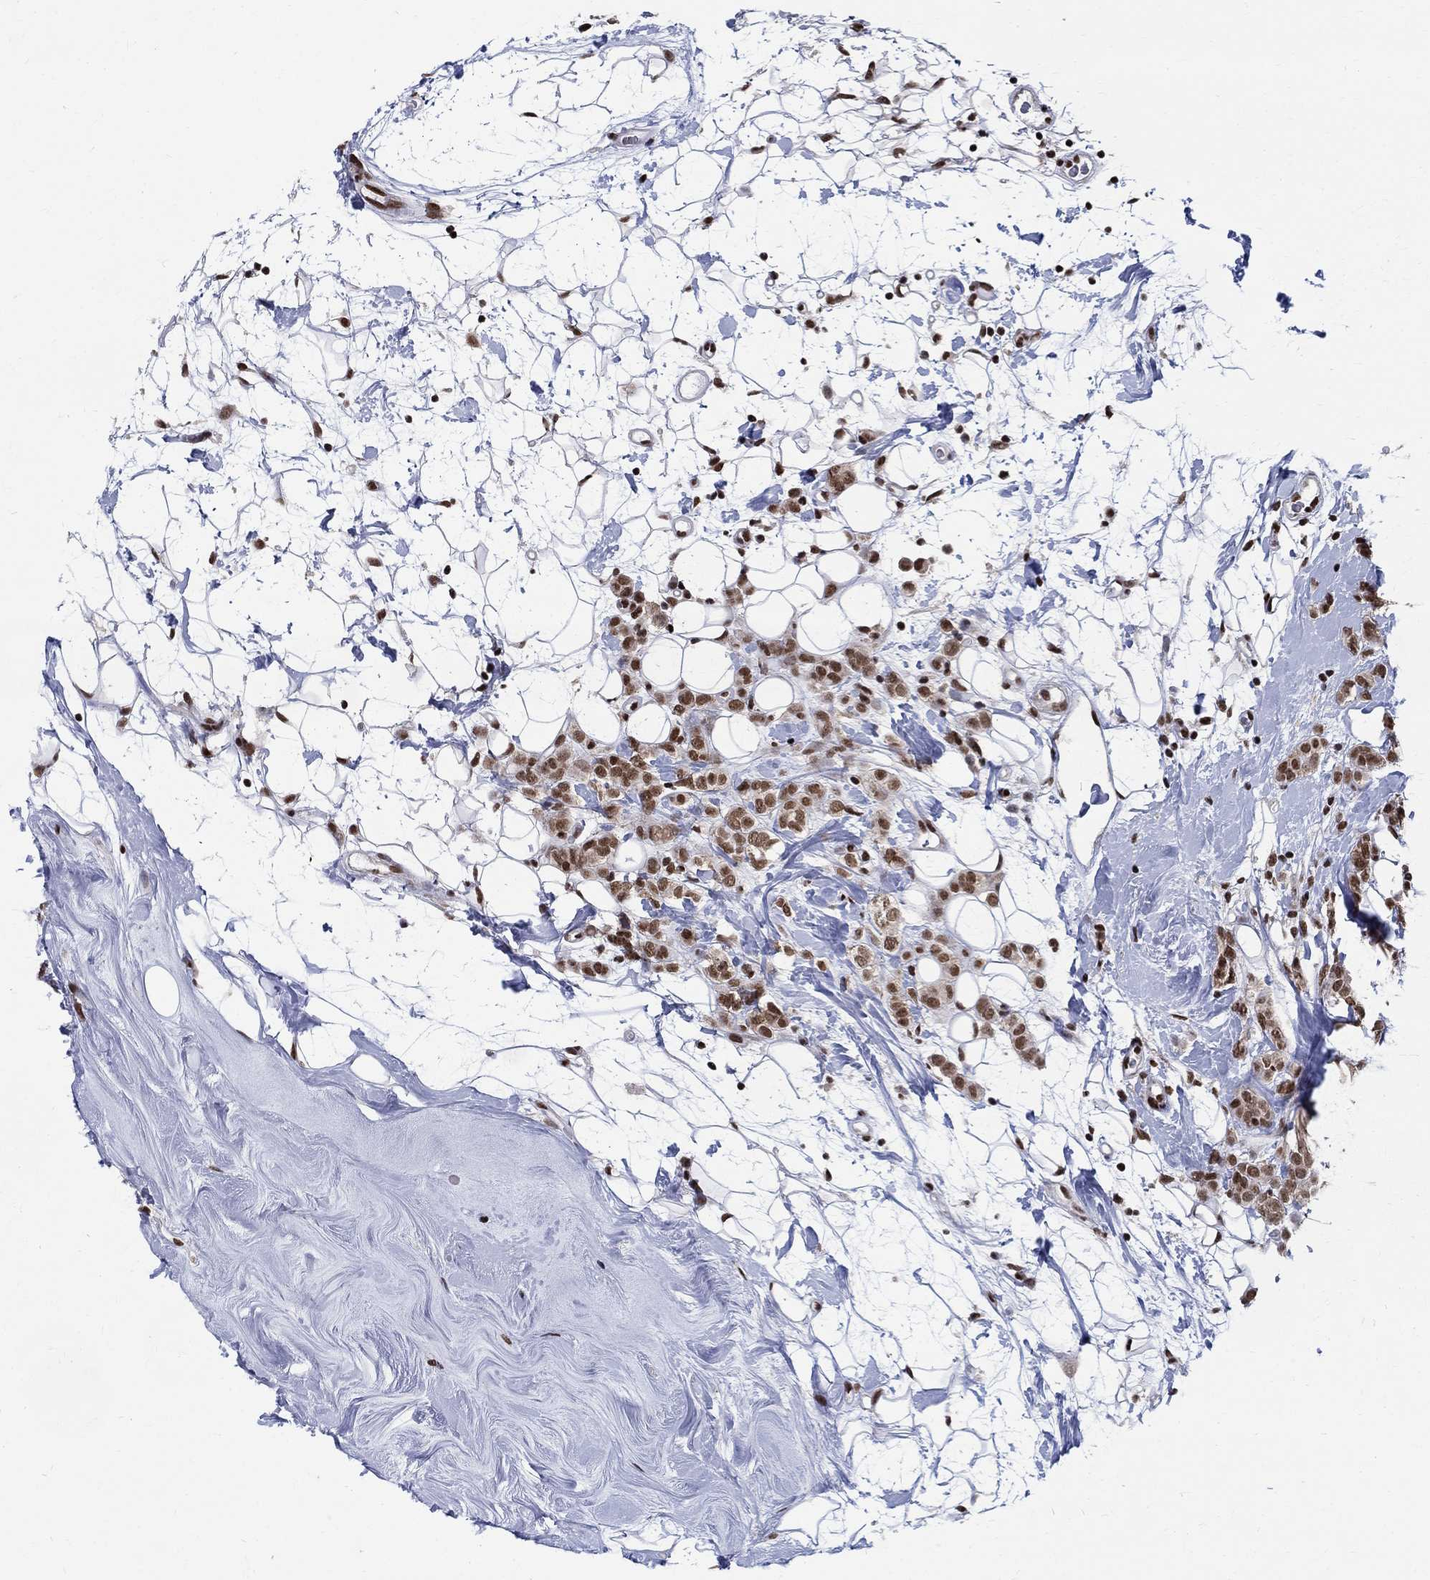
{"staining": {"intensity": "moderate", "quantity": ">75%", "location": "nuclear"}, "tissue": "breast cancer", "cell_type": "Tumor cells", "image_type": "cancer", "snomed": [{"axis": "morphology", "description": "Lobular carcinoma"}, {"axis": "topography", "description": "Breast"}], "caption": "The histopathology image displays a brown stain indicating the presence of a protein in the nuclear of tumor cells in breast cancer (lobular carcinoma).", "gene": "FBXO16", "patient": {"sex": "female", "age": 49}}